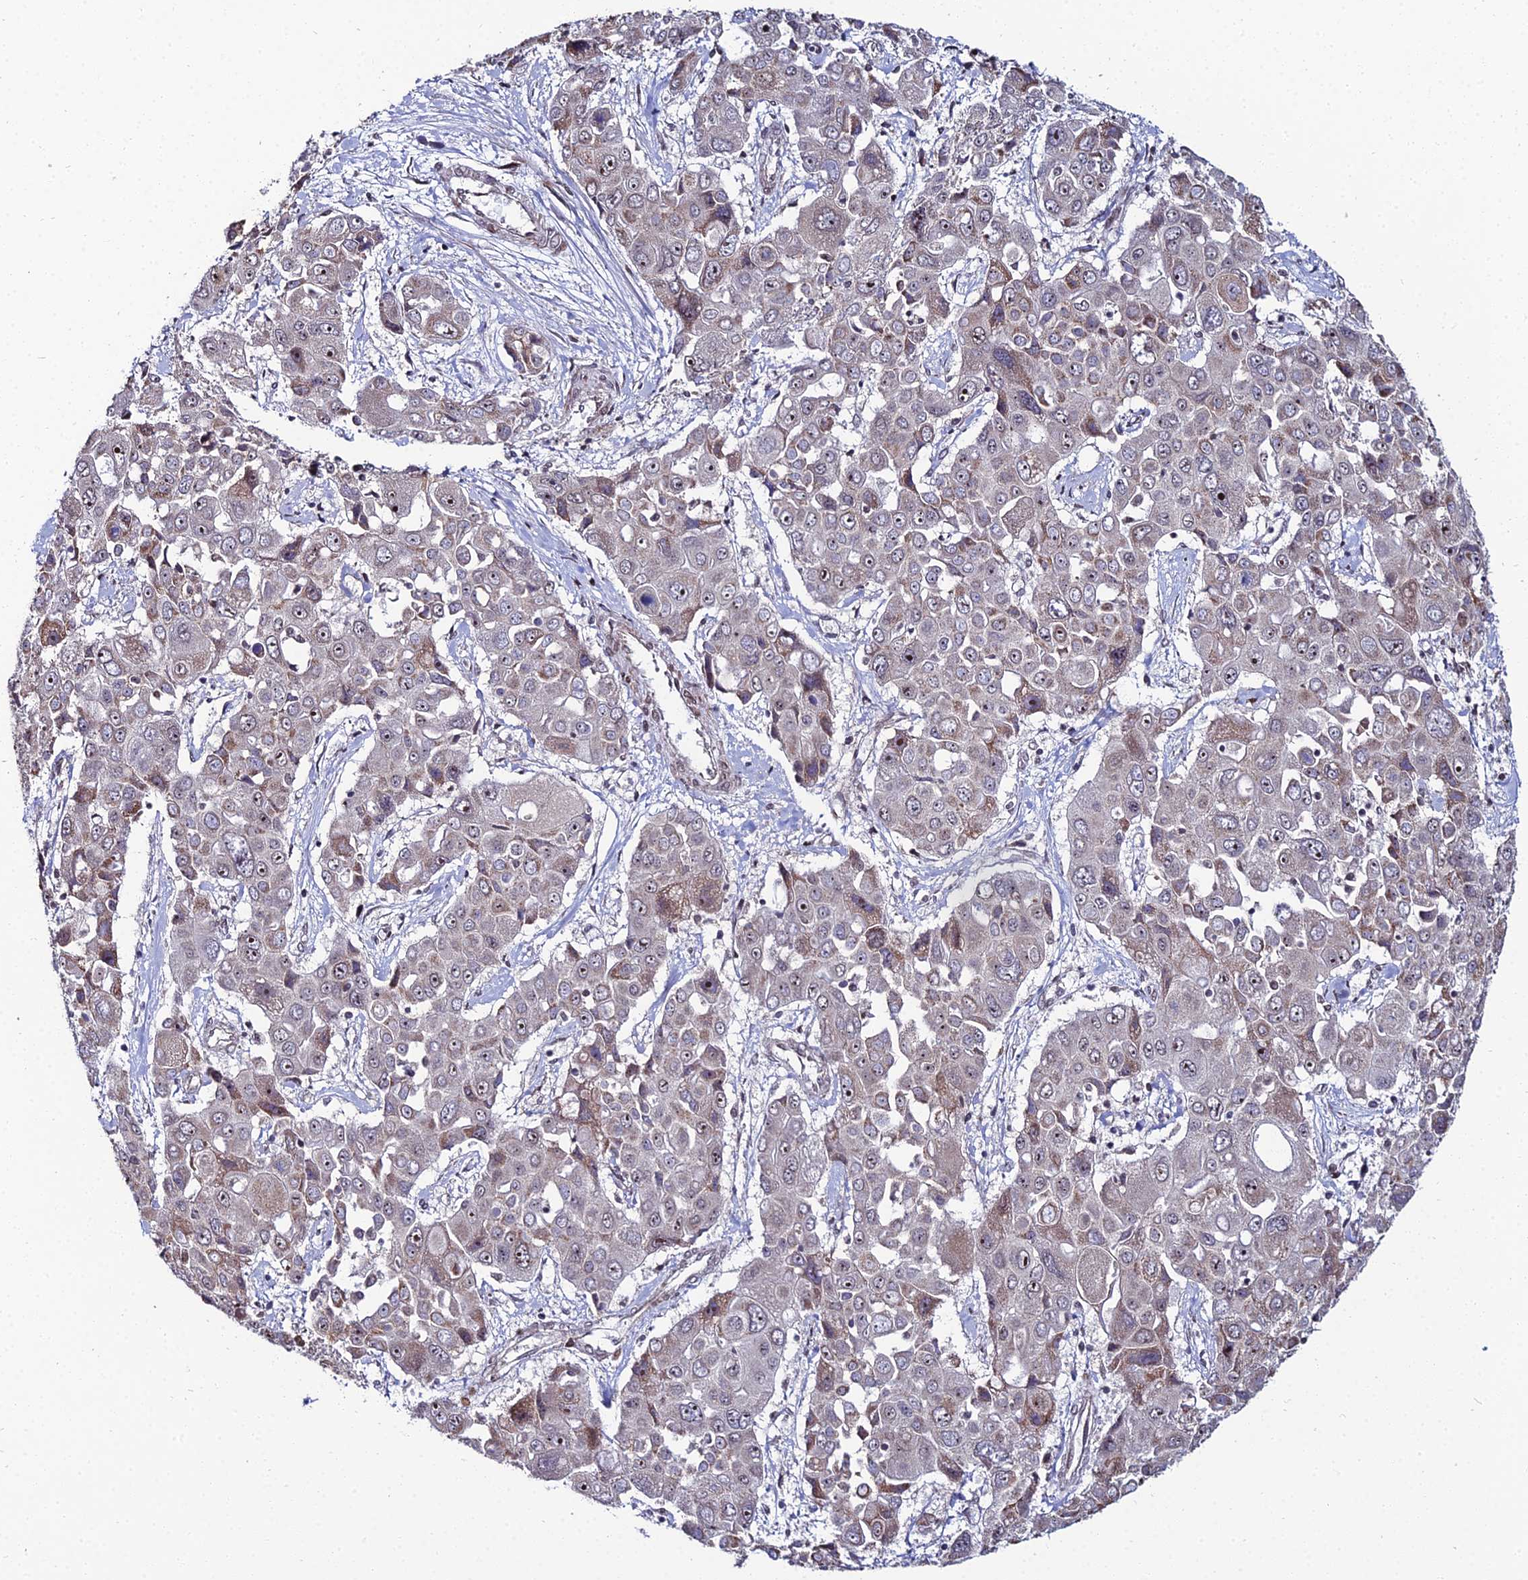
{"staining": {"intensity": "weak", "quantity": "<25%", "location": "cytoplasmic/membranous"}, "tissue": "liver cancer", "cell_type": "Tumor cells", "image_type": "cancer", "snomed": [{"axis": "morphology", "description": "Cholangiocarcinoma"}, {"axis": "topography", "description": "Liver"}], "caption": "The immunohistochemistry (IHC) micrograph has no significant positivity in tumor cells of cholangiocarcinoma (liver) tissue.", "gene": "ZNF668", "patient": {"sex": "male", "age": 67}}